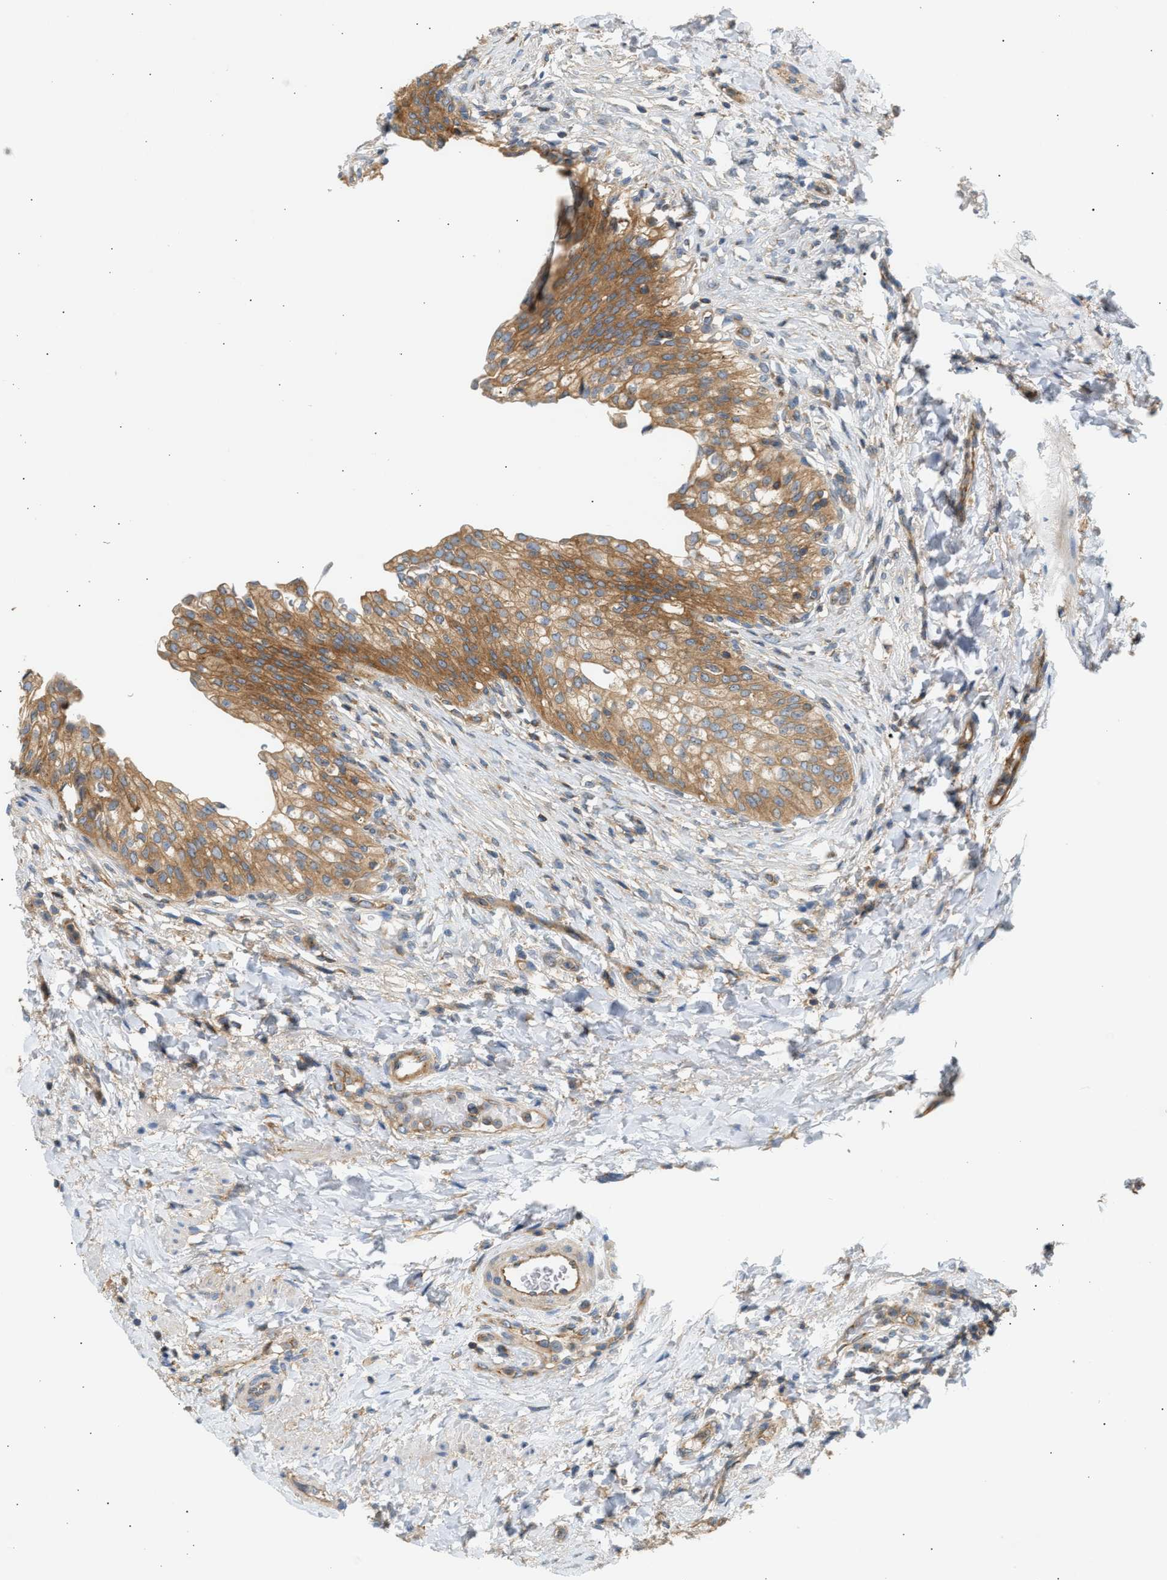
{"staining": {"intensity": "strong", "quantity": ">75%", "location": "cytoplasmic/membranous"}, "tissue": "urinary bladder", "cell_type": "Urothelial cells", "image_type": "normal", "snomed": [{"axis": "morphology", "description": "Urothelial carcinoma, High grade"}, {"axis": "topography", "description": "Urinary bladder"}], "caption": "This micrograph reveals immunohistochemistry (IHC) staining of unremarkable urinary bladder, with high strong cytoplasmic/membranous positivity in approximately >75% of urothelial cells.", "gene": "PAFAH1B1", "patient": {"sex": "male", "age": 46}}